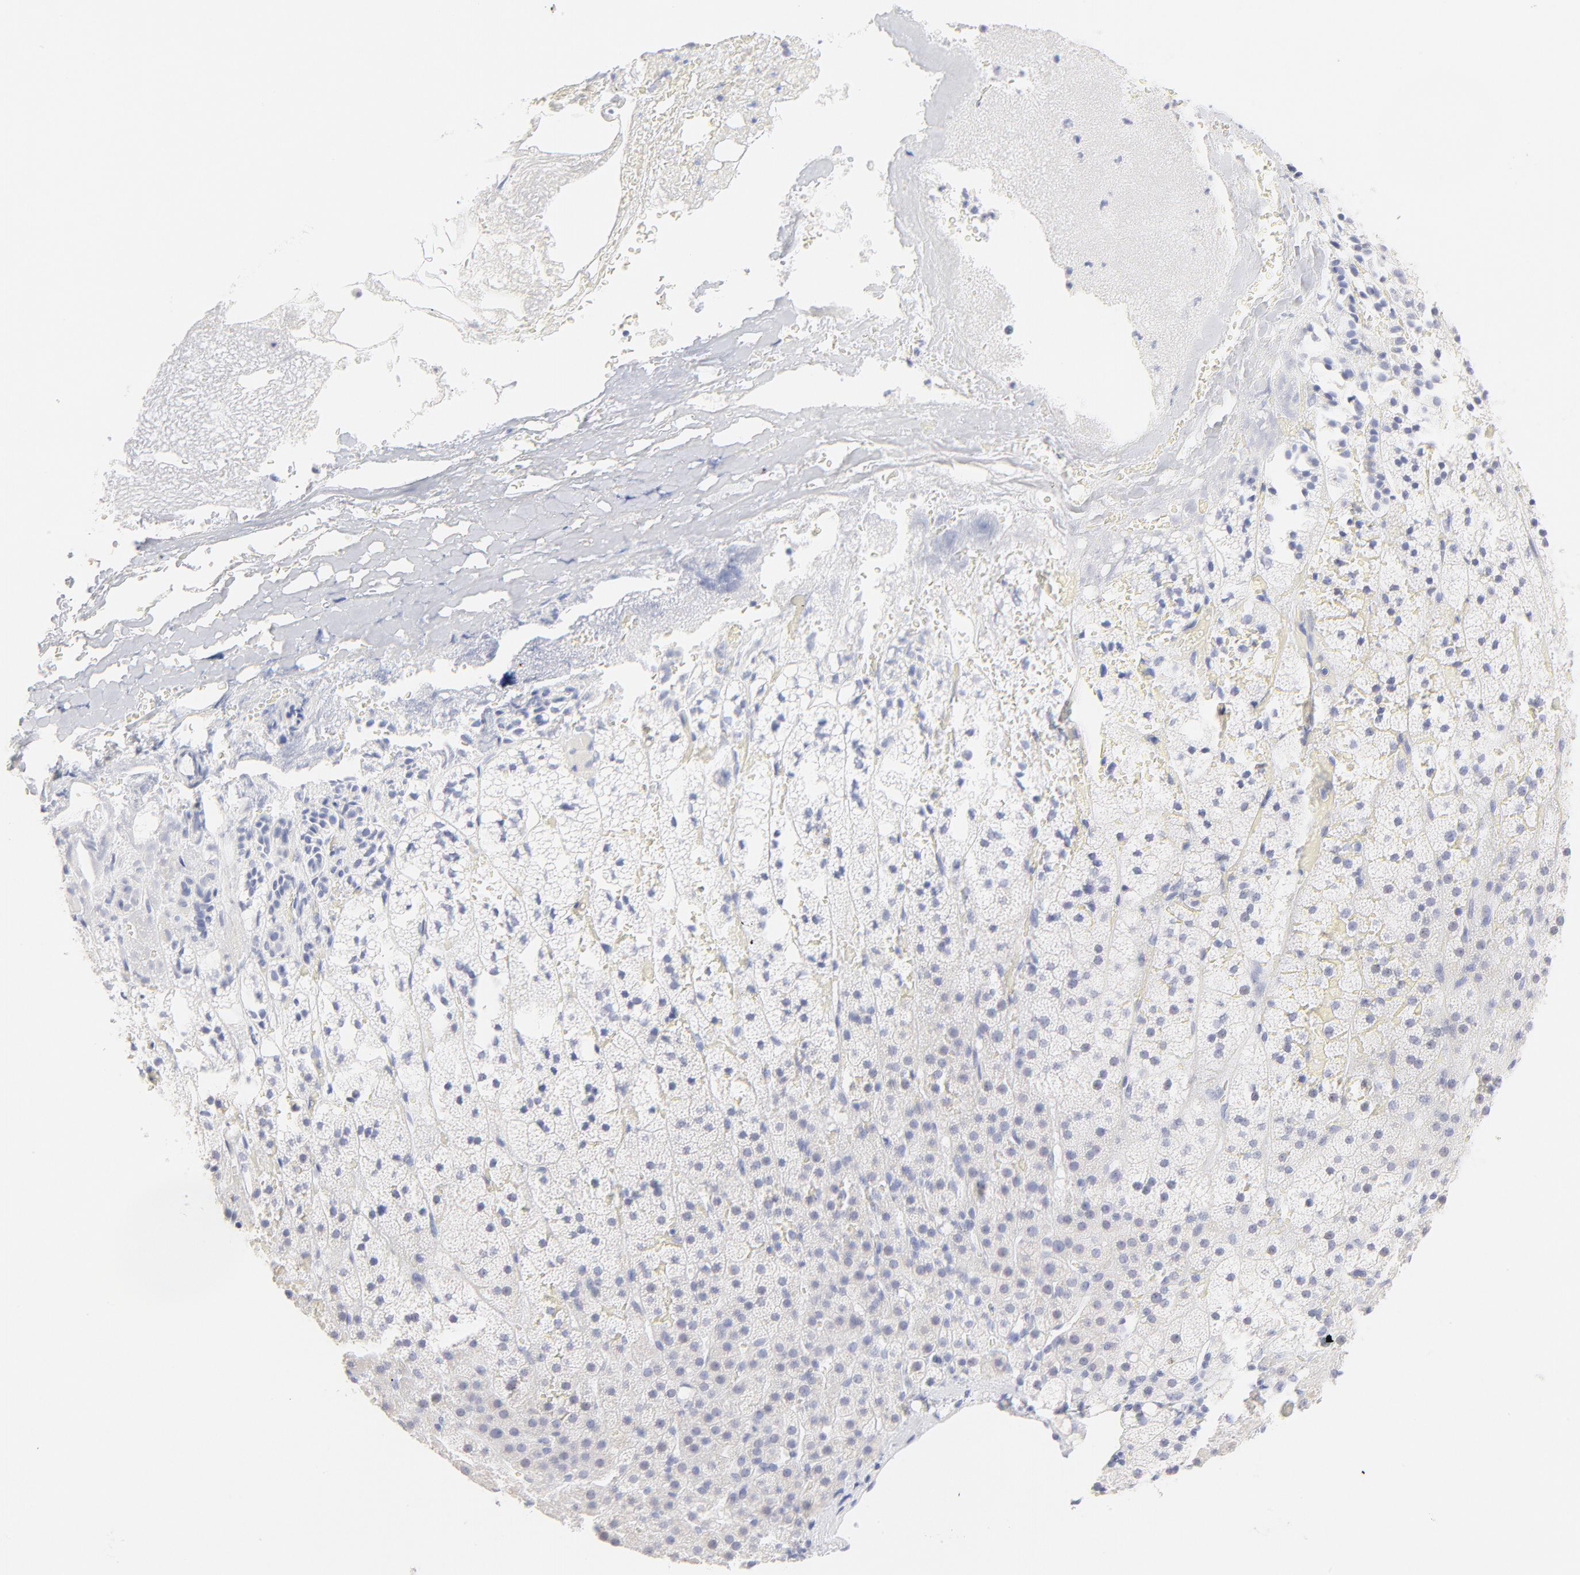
{"staining": {"intensity": "negative", "quantity": "none", "location": "none"}, "tissue": "adrenal gland", "cell_type": "Glandular cells", "image_type": "normal", "snomed": [{"axis": "morphology", "description": "Normal tissue, NOS"}, {"axis": "topography", "description": "Adrenal gland"}], "caption": "High magnification brightfield microscopy of benign adrenal gland stained with DAB (3,3'-diaminobenzidine) (brown) and counterstained with hematoxylin (blue): glandular cells show no significant expression. (DAB immunohistochemistry (IHC) with hematoxylin counter stain).", "gene": "ELF3", "patient": {"sex": "male", "age": 35}}